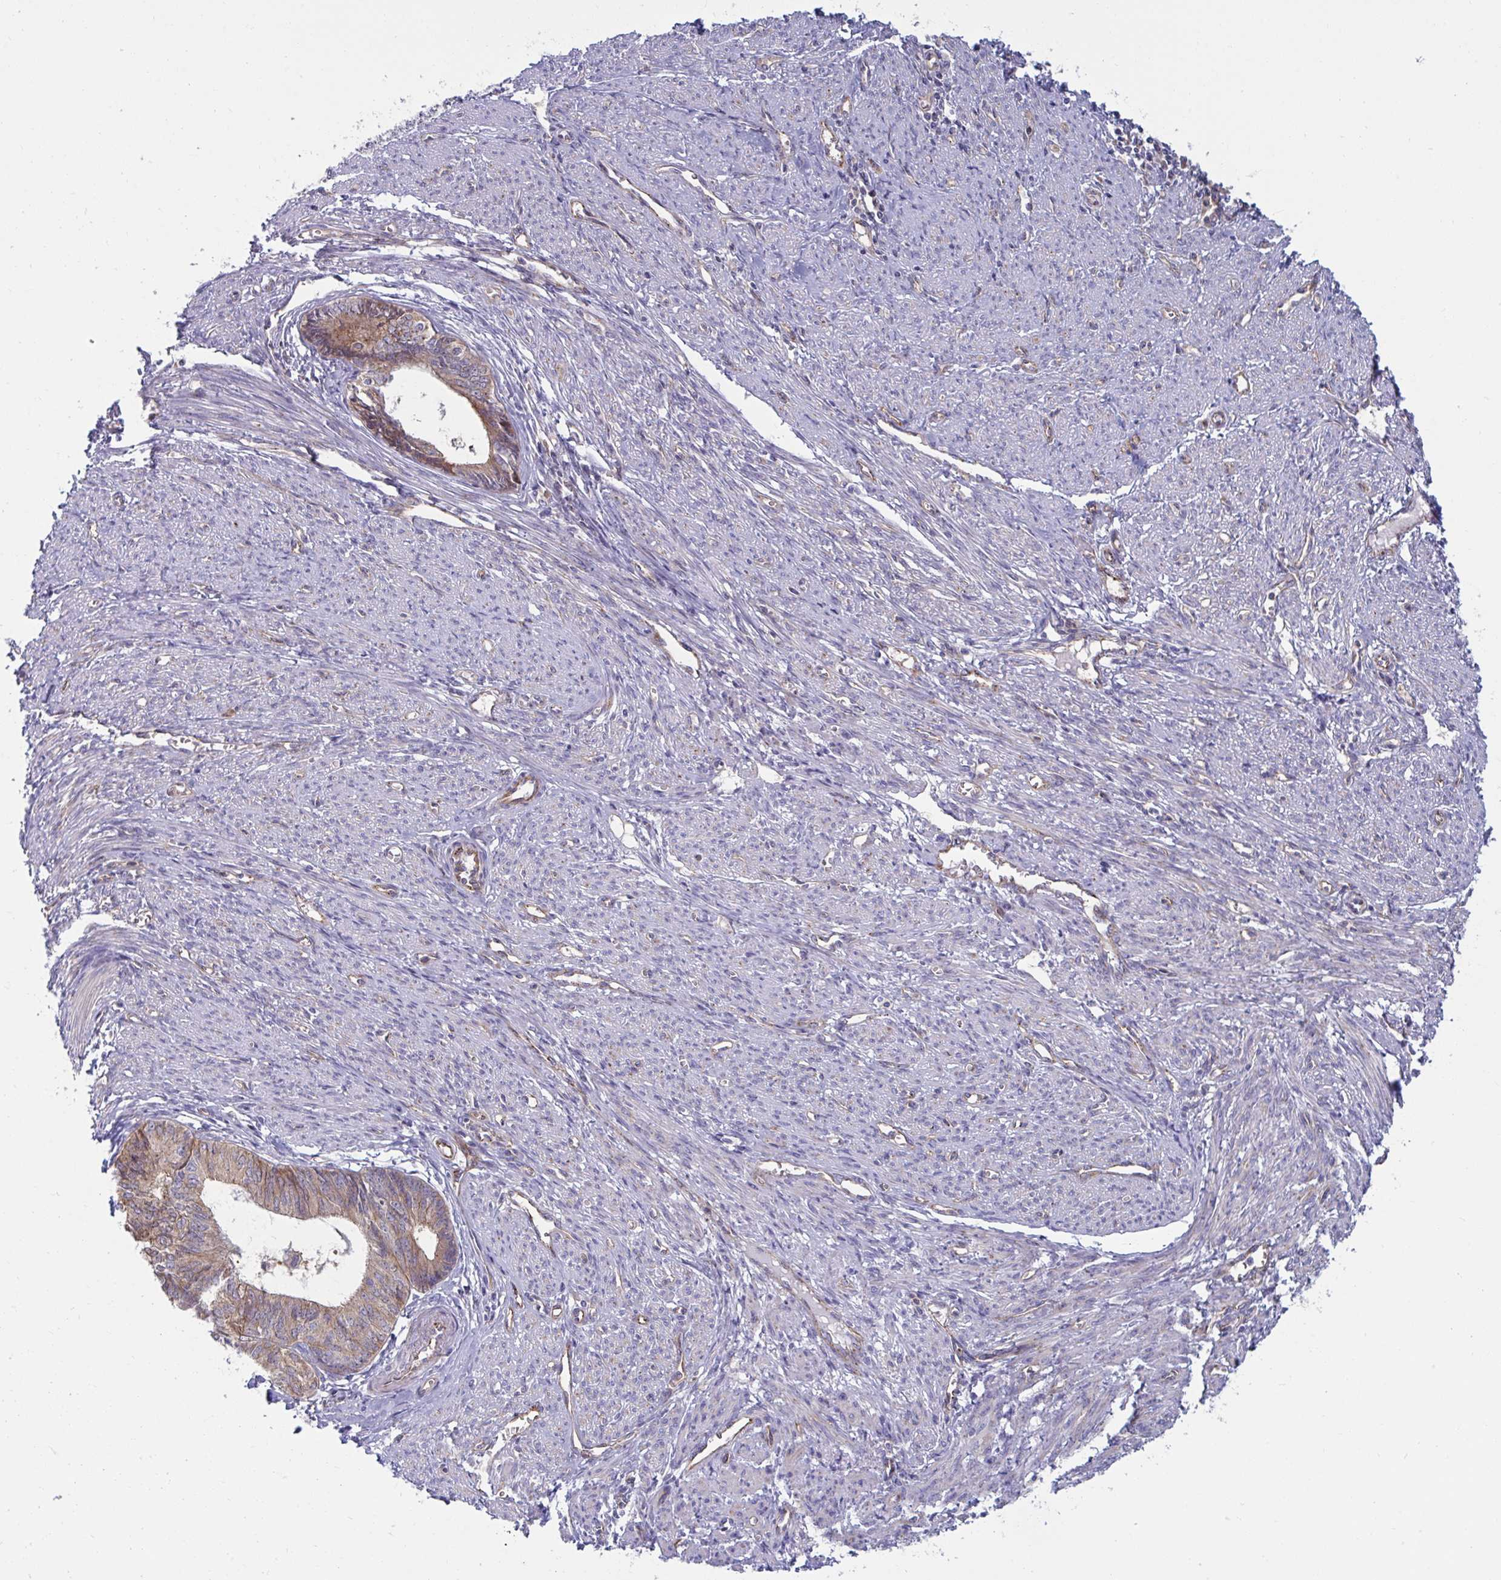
{"staining": {"intensity": "moderate", "quantity": ">75%", "location": "cytoplasmic/membranous"}, "tissue": "endometrial cancer", "cell_type": "Tumor cells", "image_type": "cancer", "snomed": [{"axis": "morphology", "description": "Adenocarcinoma, NOS"}, {"axis": "topography", "description": "Endometrium"}], "caption": "Immunohistochemistry (IHC) photomicrograph of neoplastic tissue: adenocarcinoma (endometrial) stained using immunohistochemistry (IHC) shows medium levels of moderate protein expression localized specifically in the cytoplasmic/membranous of tumor cells, appearing as a cytoplasmic/membranous brown color.", "gene": "SLC9A6", "patient": {"sex": "female", "age": 68}}